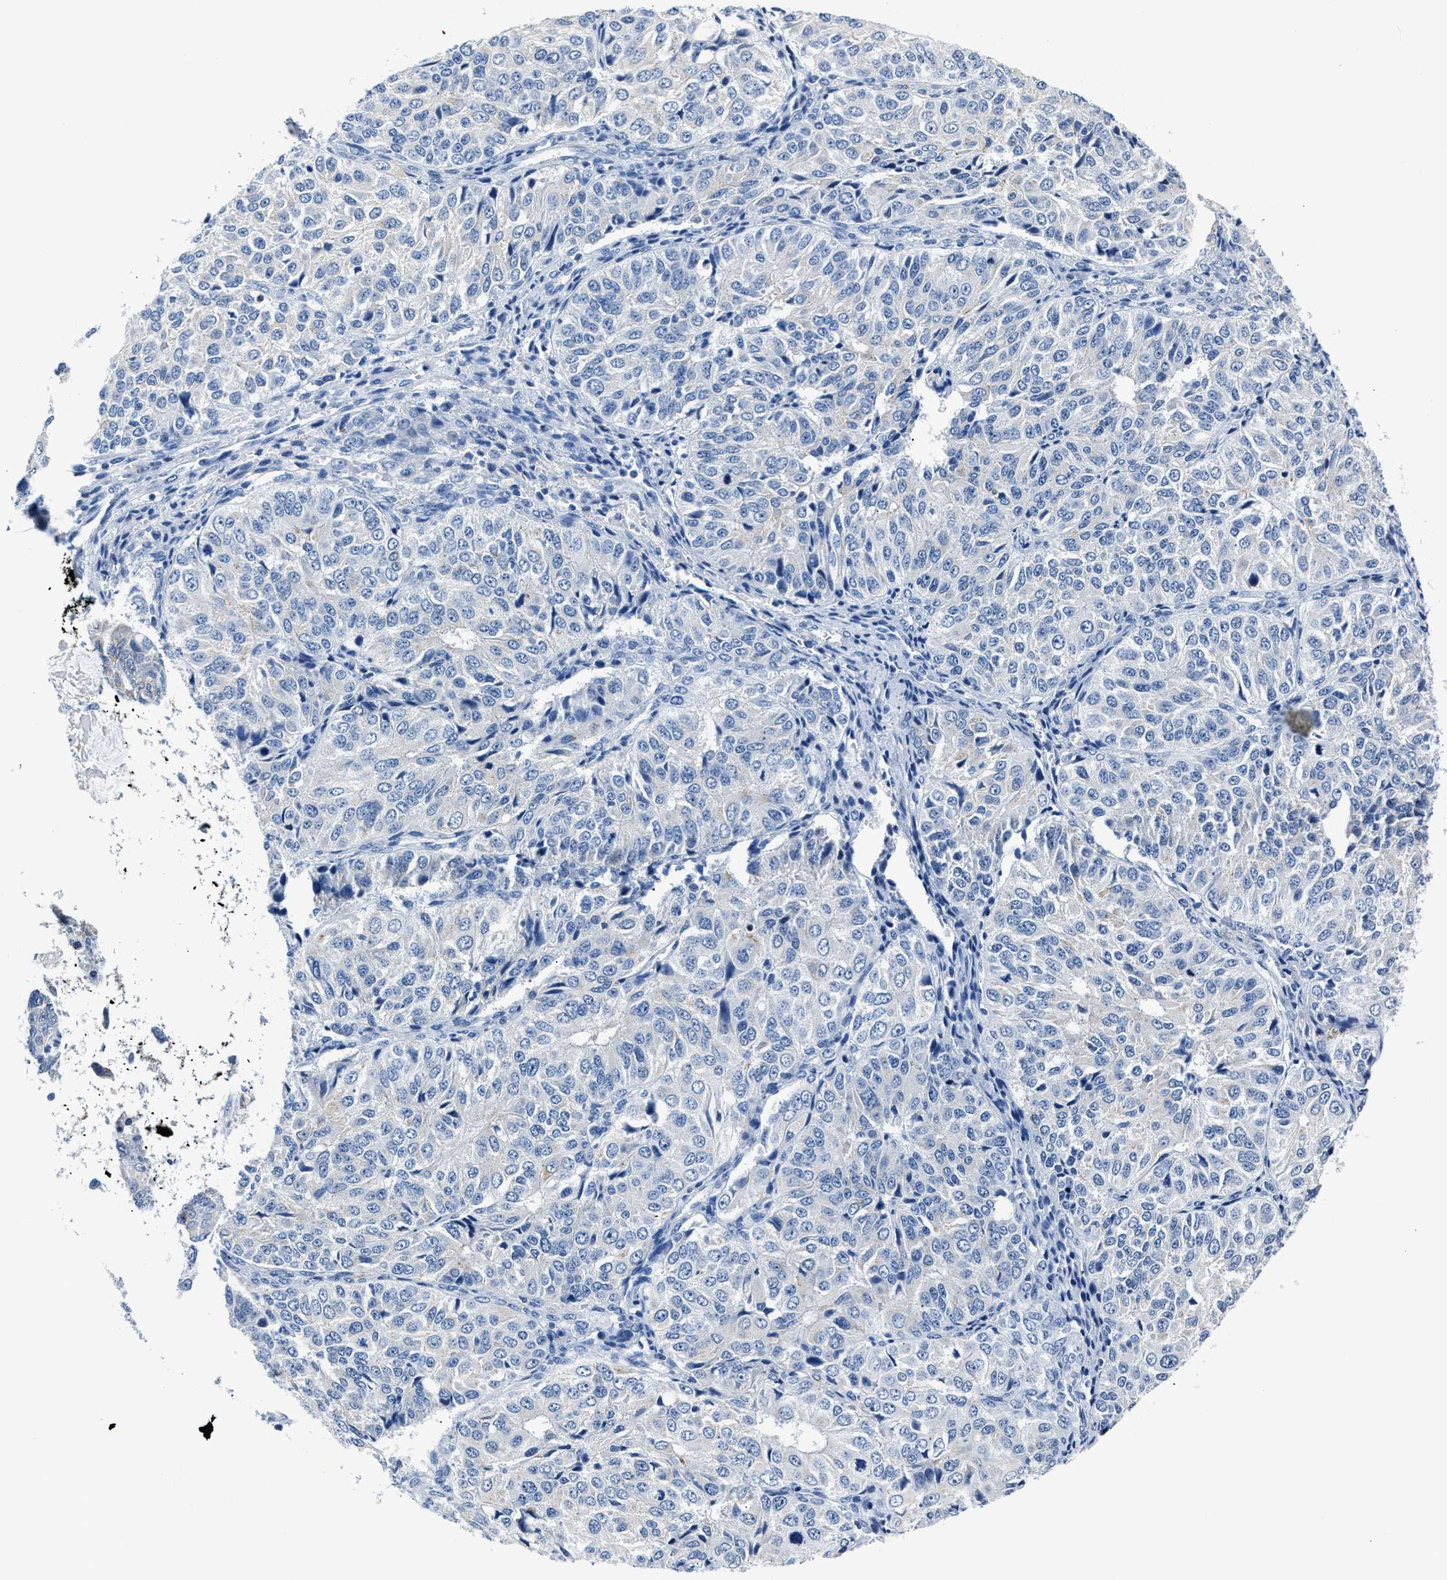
{"staining": {"intensity": "negative", "quantity": "none", "location": "none"}, "tissue": "ovarian cancer", "cell_type": "Tumor cells", "image_type": "cancer", "snomed": [{"axis": "morphology", "description": "Carcinoma, endometroid"}, {"axis": "topography", "description": "Ovary"}], "caption": "IHC of human ovarian cancer (endometroid carcinoma) exhibits no staining in tumor cells.", "gene": "AMACR", "patient": {"sex": "female", "age": 51}}